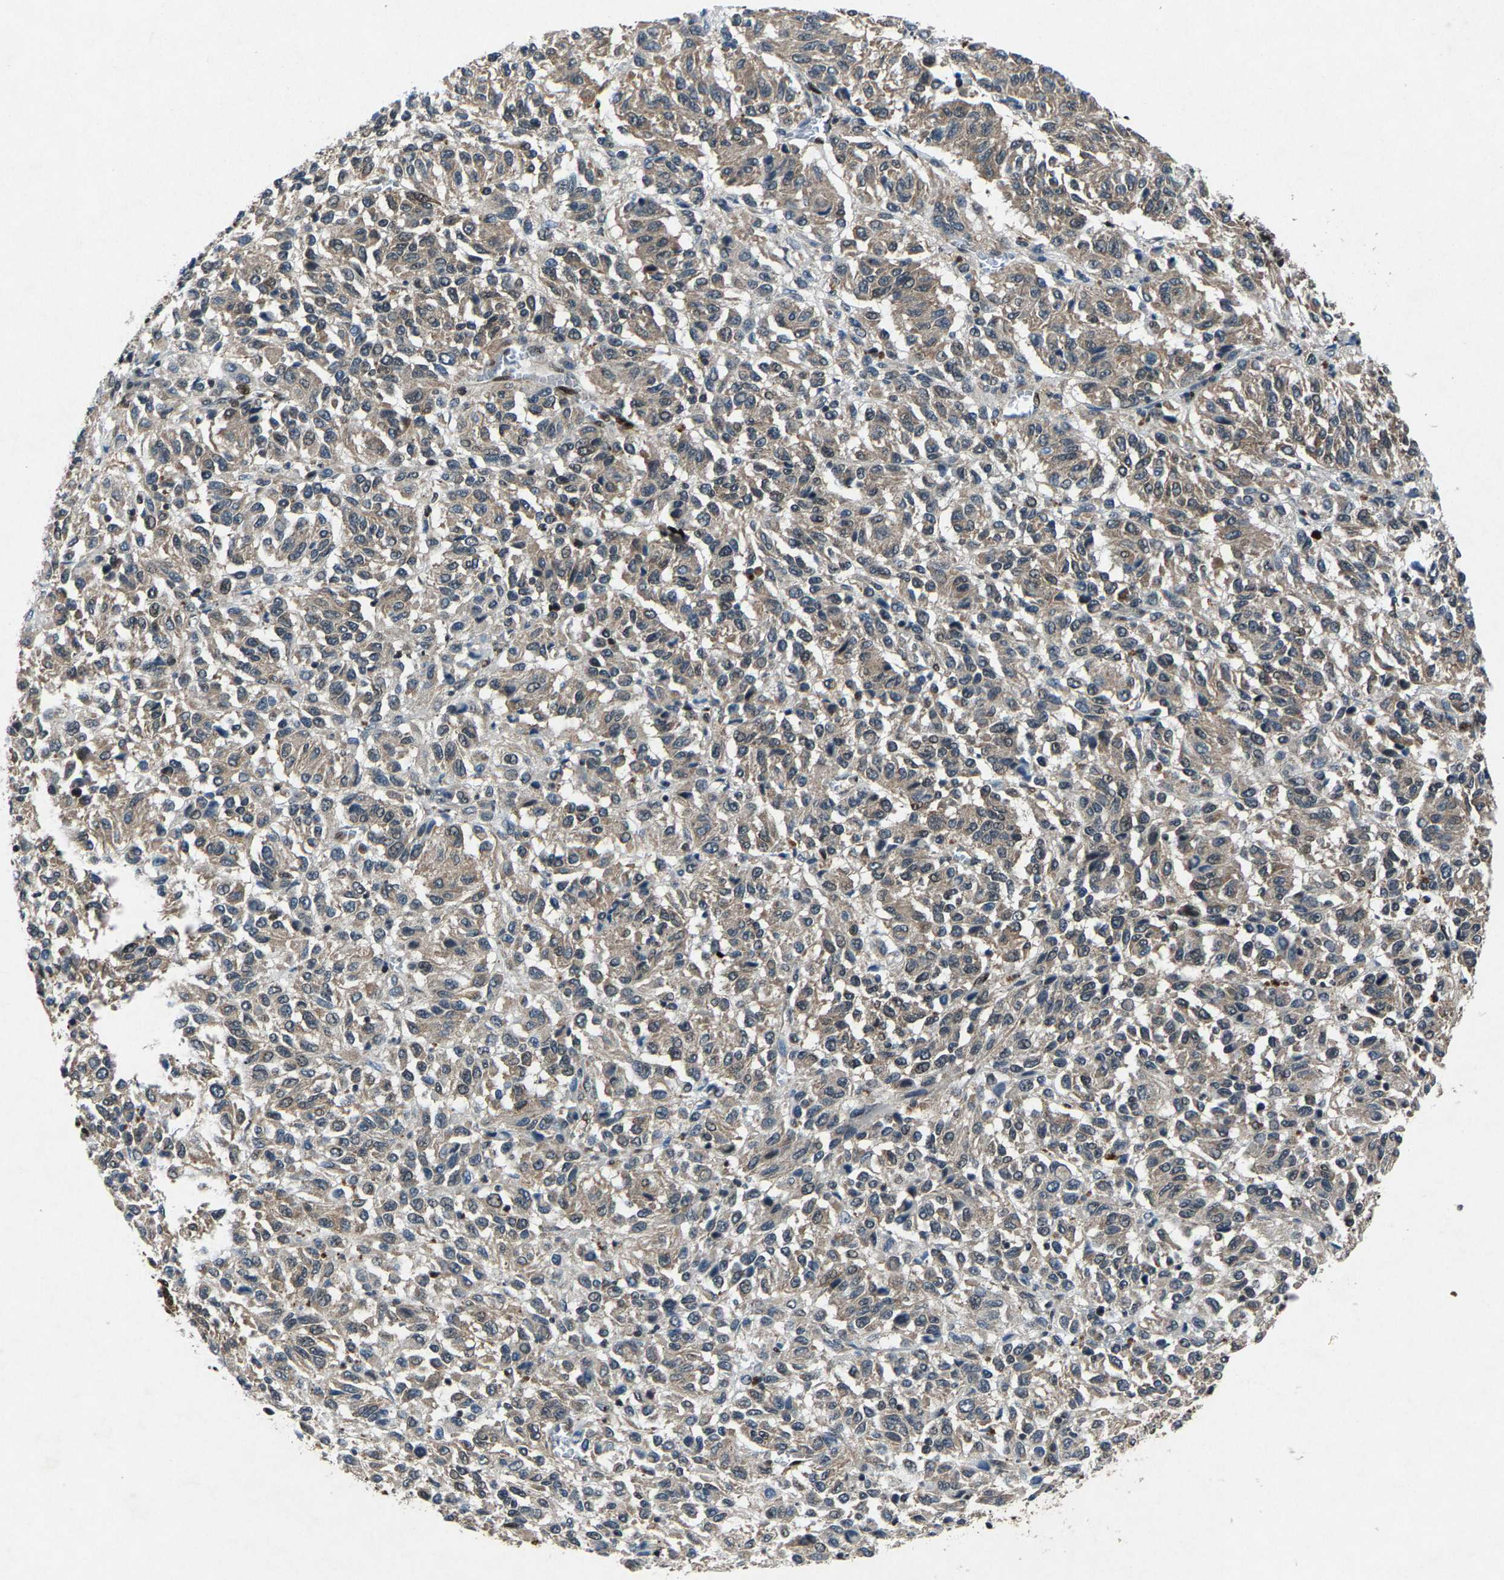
{"staining": {"intensity": "weak", "quantity": ">75%", "location": "cytoplasmic/membranous"}, "tissue": "melanoma", "cell_type": "Tumor cells", "image_type": "cancer", "snomed": [{"axis": "morphology", "description": "Malignant melanoma, Metastatic site"}, {"axis": "topography", "description": "Lung"}], "caption": "Immunohistochemistry (IHC) micrograph of melanoma stained for a protein (brown), which reveals low levels of weak cytoplasmic/membranous expression in approximately >75% of tumor cells.", "gene": "ATXN3", "patient": {"sex": "male", "age": 64}}